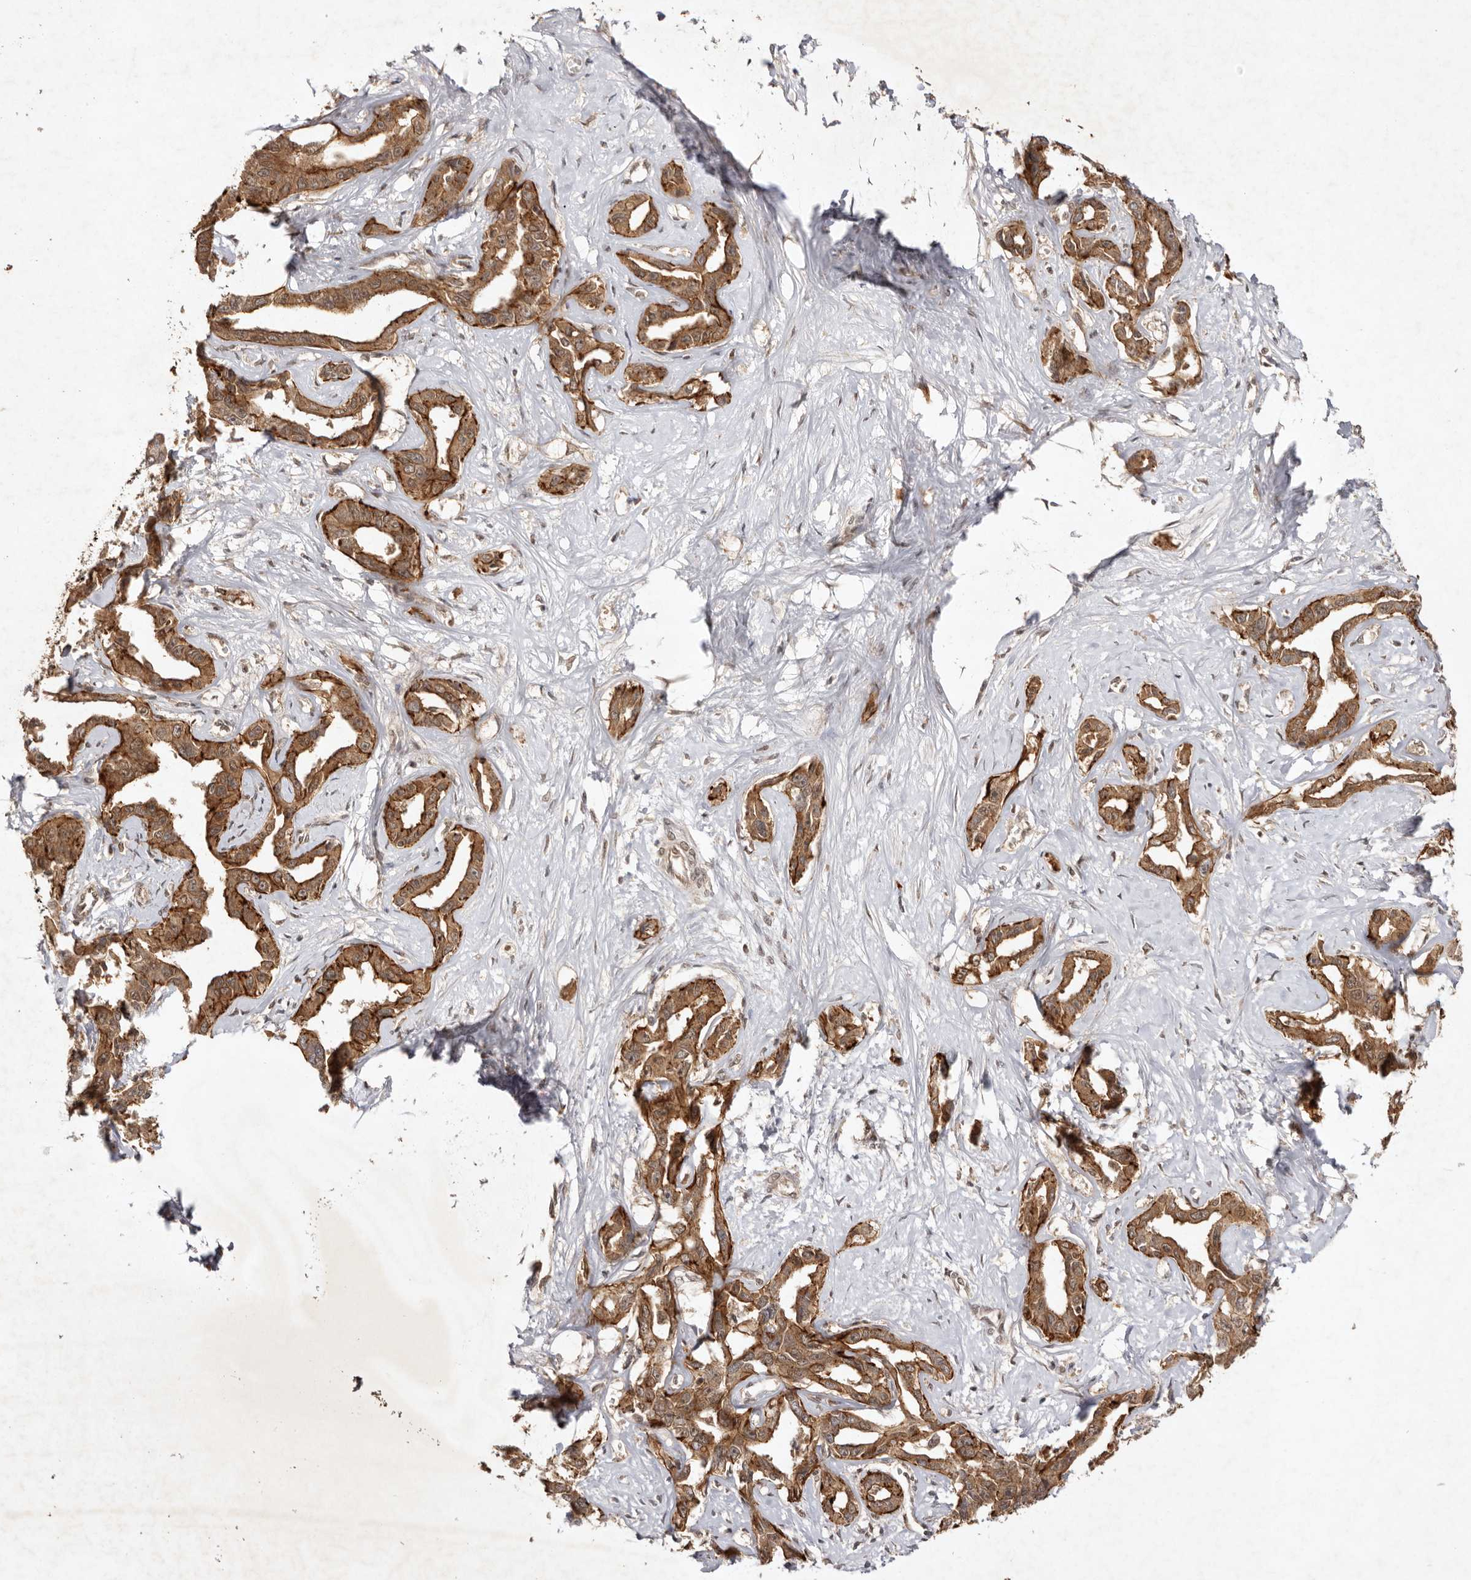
{"staining": {"intensity": "strong", "quantity": ">75%", "location": "cytoplasmic/membranous"}, "tissue": "liver cancer", "cell_type": "Tumor cells", "image_type": "cancer", "snomed": [{"axis": "morphology", "description": "Cholangiocarcinoma"}, {"axis": "topography", "description": "Liver"}], "caption": "Immunohistochemistry (IHC) (DAB (3,3'-diaminobenzidine)) staining of human liver cancer (cholangiocarcinoma) reveals strong cytoplasmic/membranous protein expression in approximately >75% of tumor cells.", "gene": "TARS2", "patient": {"sex": "male", "age": 59}}